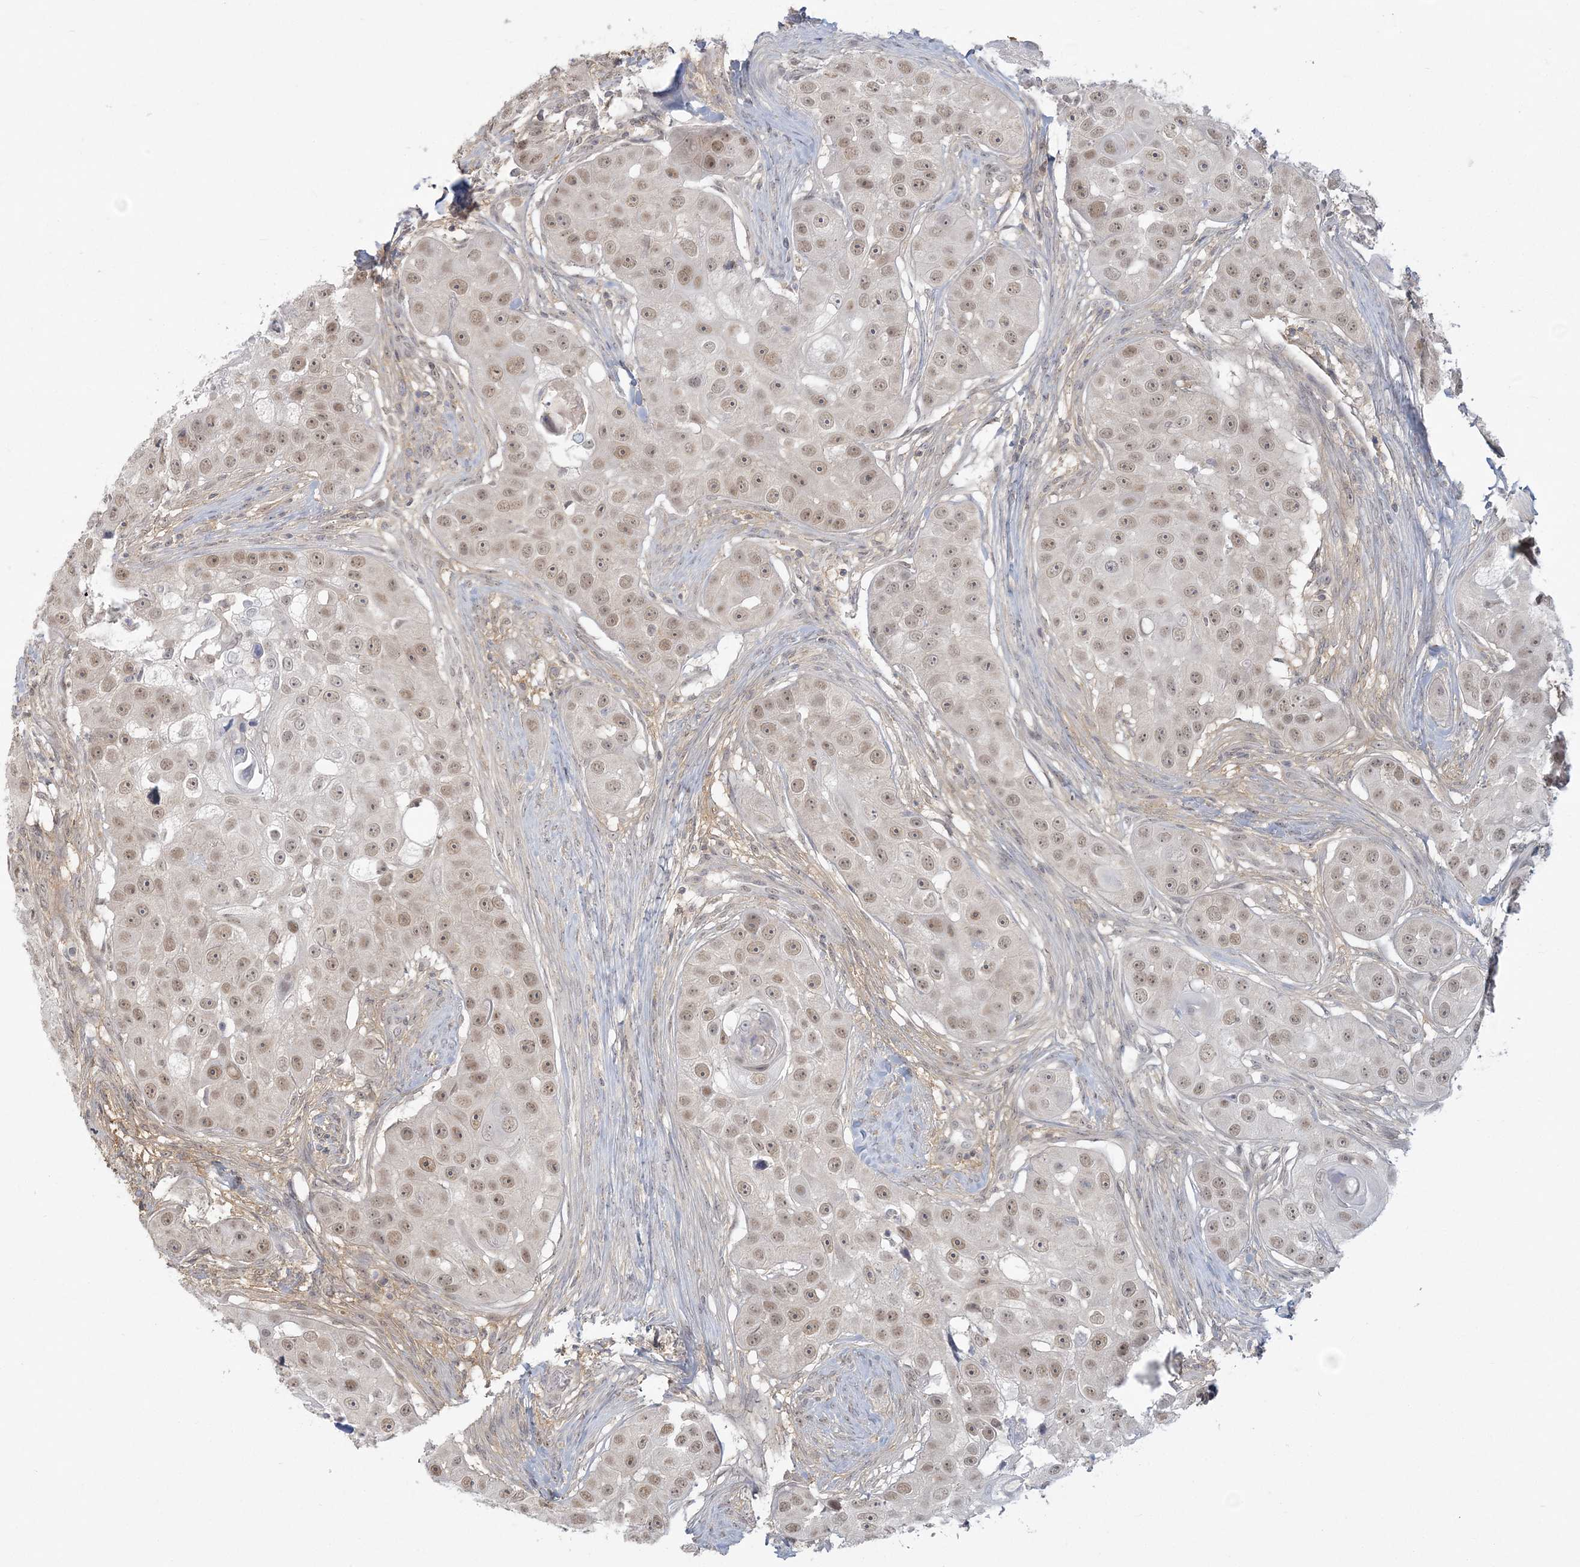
{"staining": {"intensity": "moderate", "quantity": ">75%", "location": "nuclear"}, "tissue": "head and neck cancer", "cell_type": "Tumor cells", "image_type": "cancer", "snomed": [{"axis": "morphology", "description": "Normal tissue, NOS"}, {"axis": "morphology", "description": "Squamous cell carcinoma, NOS"}, {"axis": "topography", "description": "Skeletal muscle"}, {"axis": "topography", "description": "Head-Neck"}], "caption": "IHC histopathology image of neoplastic tissue: human squamous cell carcinoma (head and neck) stained using IHC displays medium levels of moderate protein expression localized specifically in the nuclear of tumor cells, appearing as a nuclear brown color.", "gene": "ANKS1A", "patient": {"sex": "male", "age": 51}}